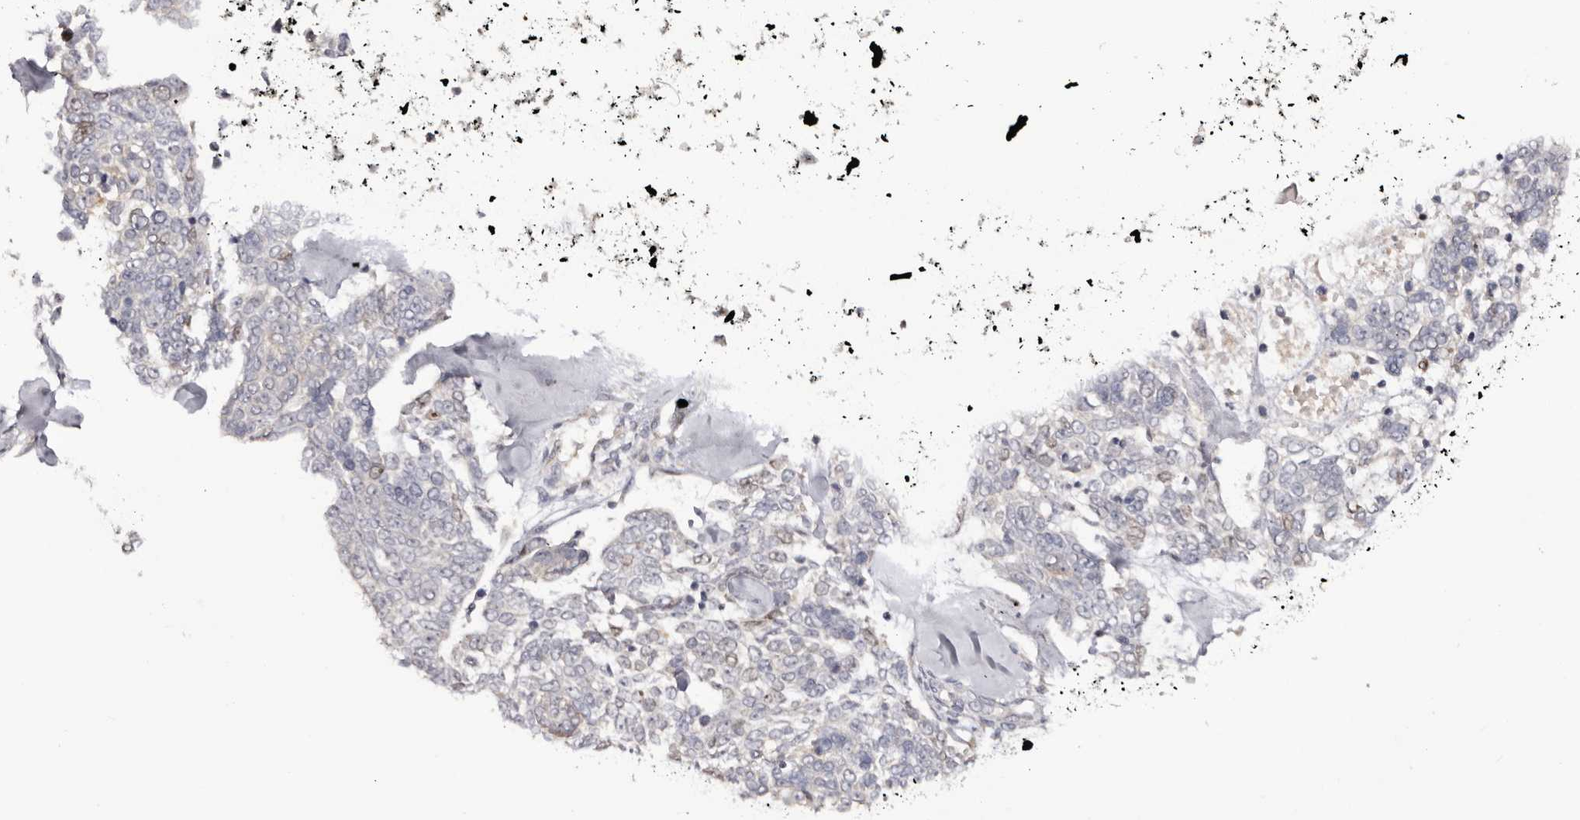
{"staining": {"intensity": "negative", "quantity": "none", "location": "none"}, "tissue": "skin cancer", "cell_type": "Tumor cells", "image_type": "cancer", "snomed": [{"axis": "morphology", "description": "Basal cell carcinoma"}, {"axis": "topography", "description": "Skin"}], "caption": "Skin basal cell carcinoma was stained to show a protein in brown. There is no significant expression in tumor cells.", "gene": "CCDC190", "patient": {"sex": "female", "age": 81}}